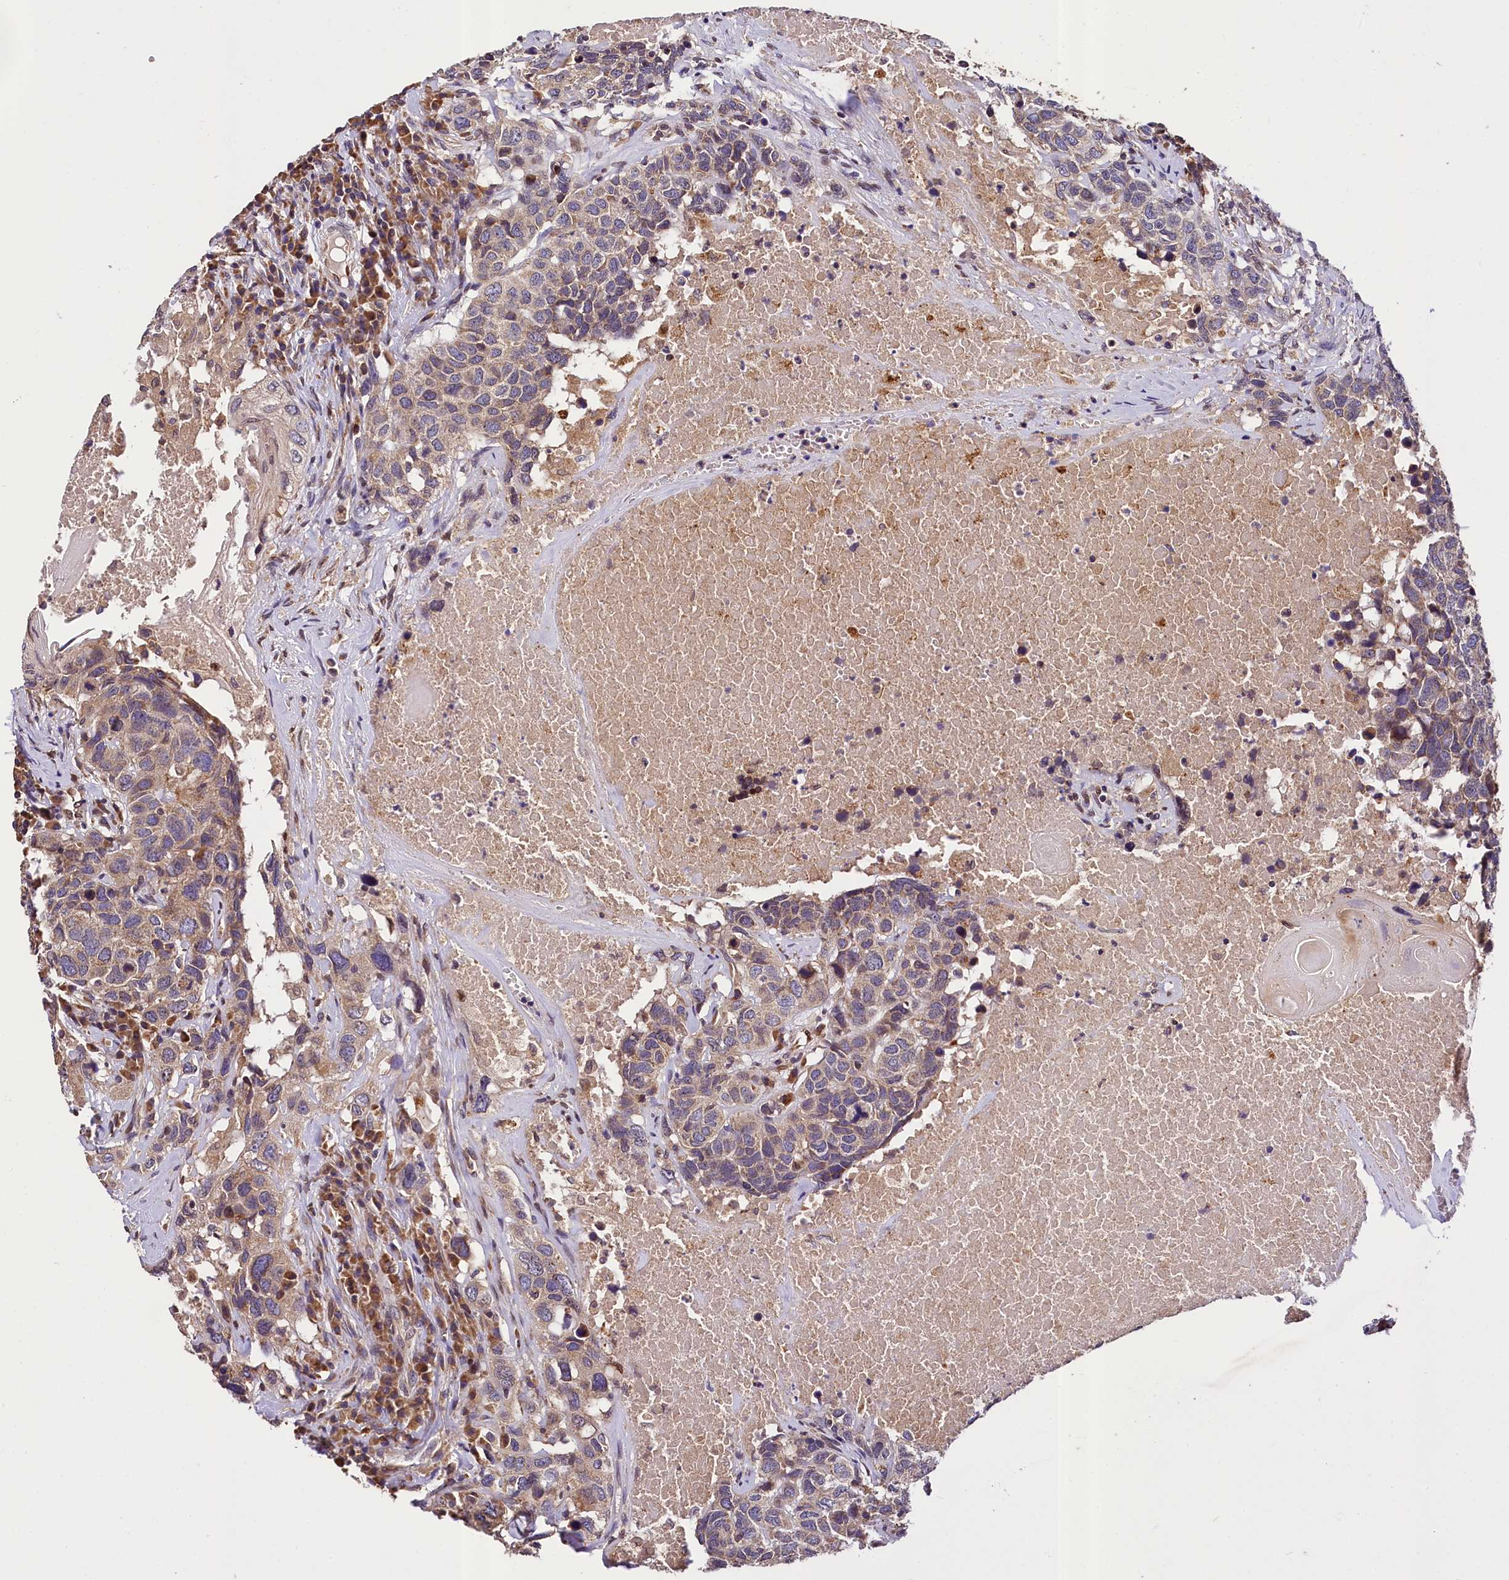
{"staining": {"intensity": "moderate", "quantity": "25%-75%", "location": "cytoplasmic/membranous"}, "tissue": "head and neck cancer", "cell_type": "Tumor cells", "image_type": "cancer", "snomed": [{"axis": "morphology", "description": "Squamous cell carcinoma, NOS"}, {"axis": "topography", "description": "Head-Neck"}], "caption": "This photomicrograph reveals immunohistochemistry (IHC) staining of head and neck cancer (squamous cell carcinoma), with medium moderate cytoplasmic/membranous positivity in about 25%-75% of tumor cells.", "gene": "SUPV3L1", "patient": {"sex": "male", "age": 66}}